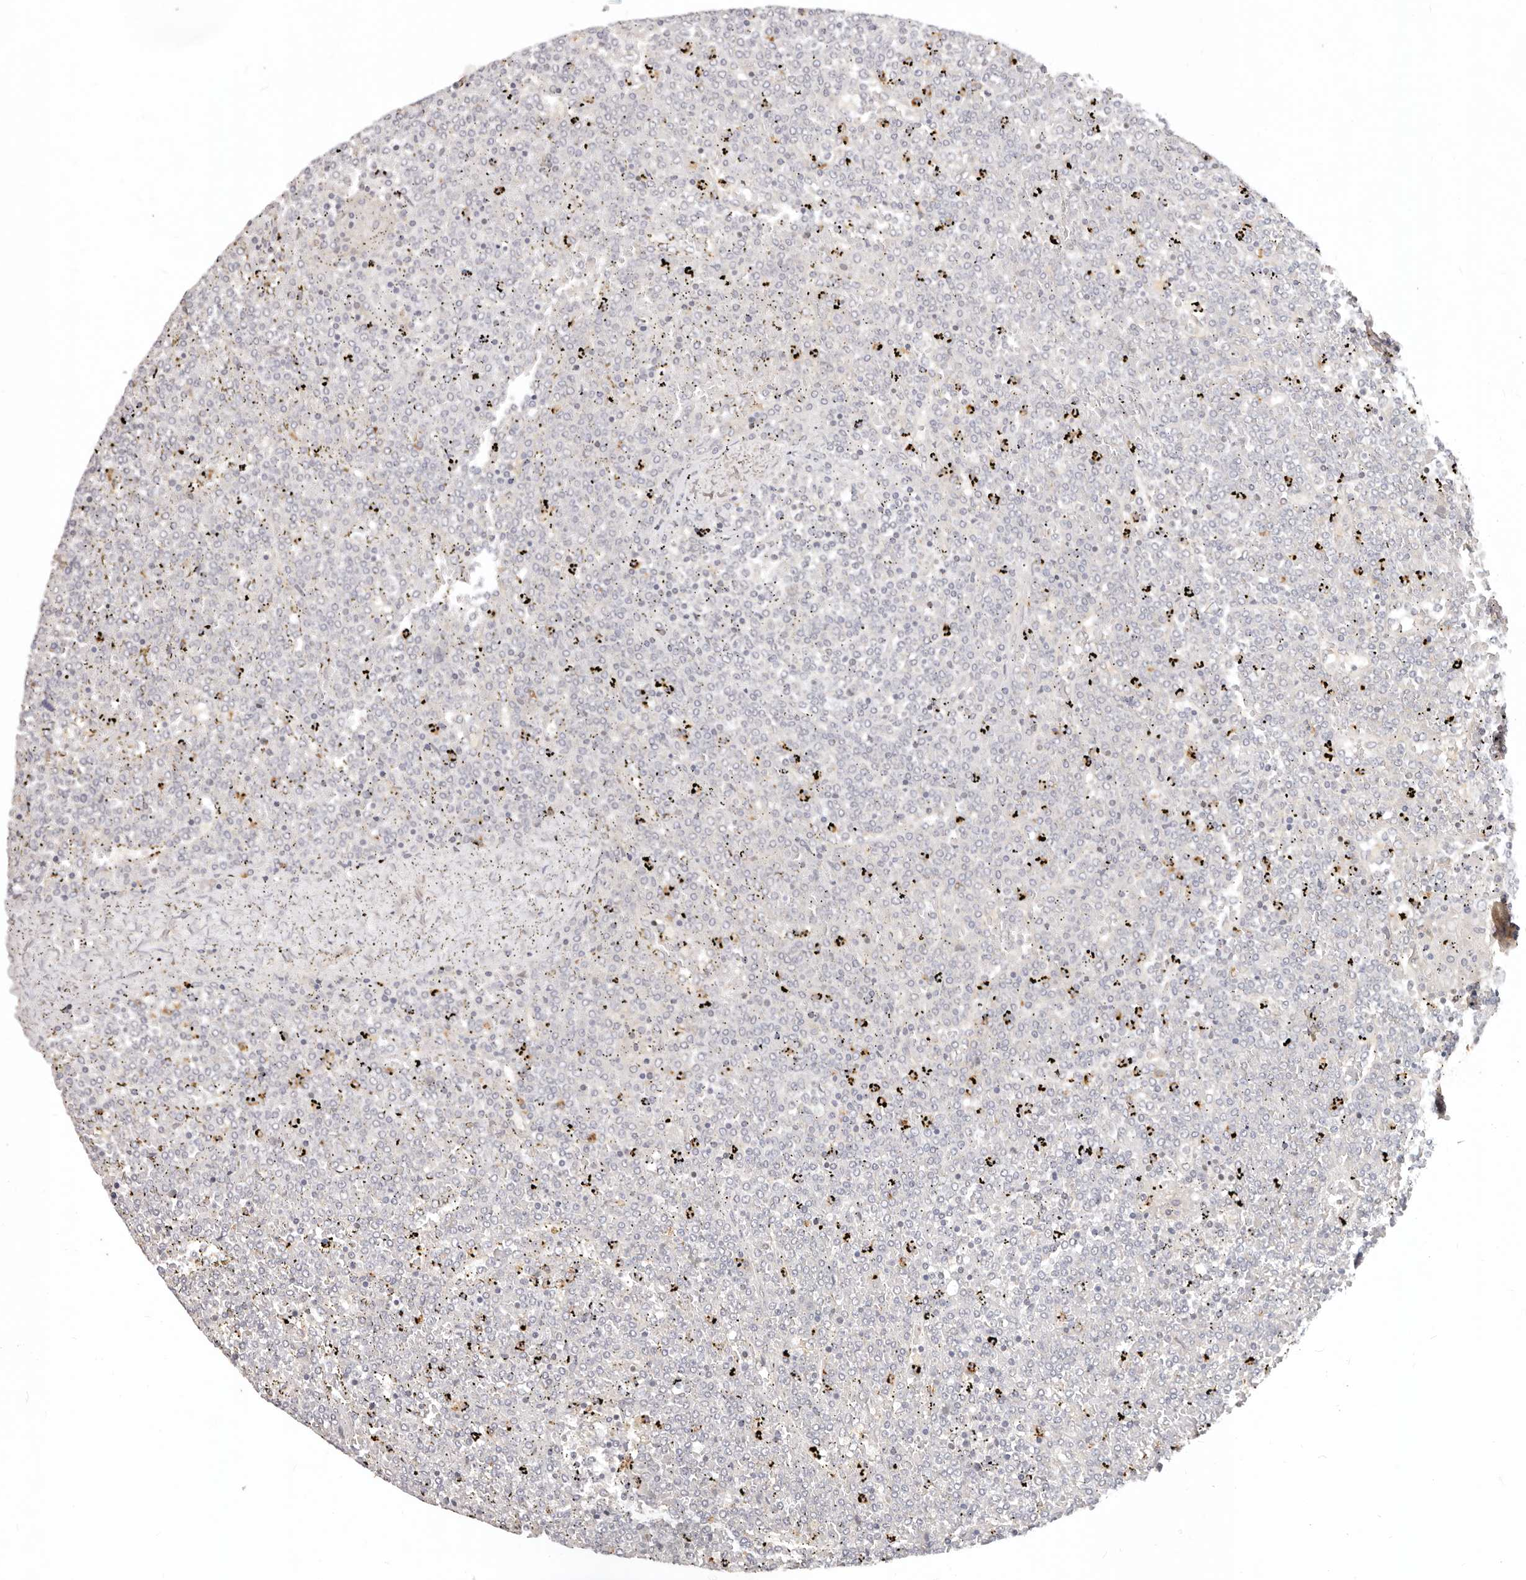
{"staining": {"intensity": "negative", "quantity": "none", "location": "none"}, "tissue": "lymphoma", "cell_type": "Tumor cells", "image_type": "cancer", "snomed": [{"axis": "morphology", "description": "Malignant lymphoma, non-Hodgkin's type, Low grade"}, {"axis": "topography", "description": "Spleen"}], "caption": "DAB (3,3'-diaminobenzidine) immunohistochemical staining of human lymphoma reveals no significant staining in tumor cells.", "gene": "USP49", "patient": {"sex": "female", "age": 19}}